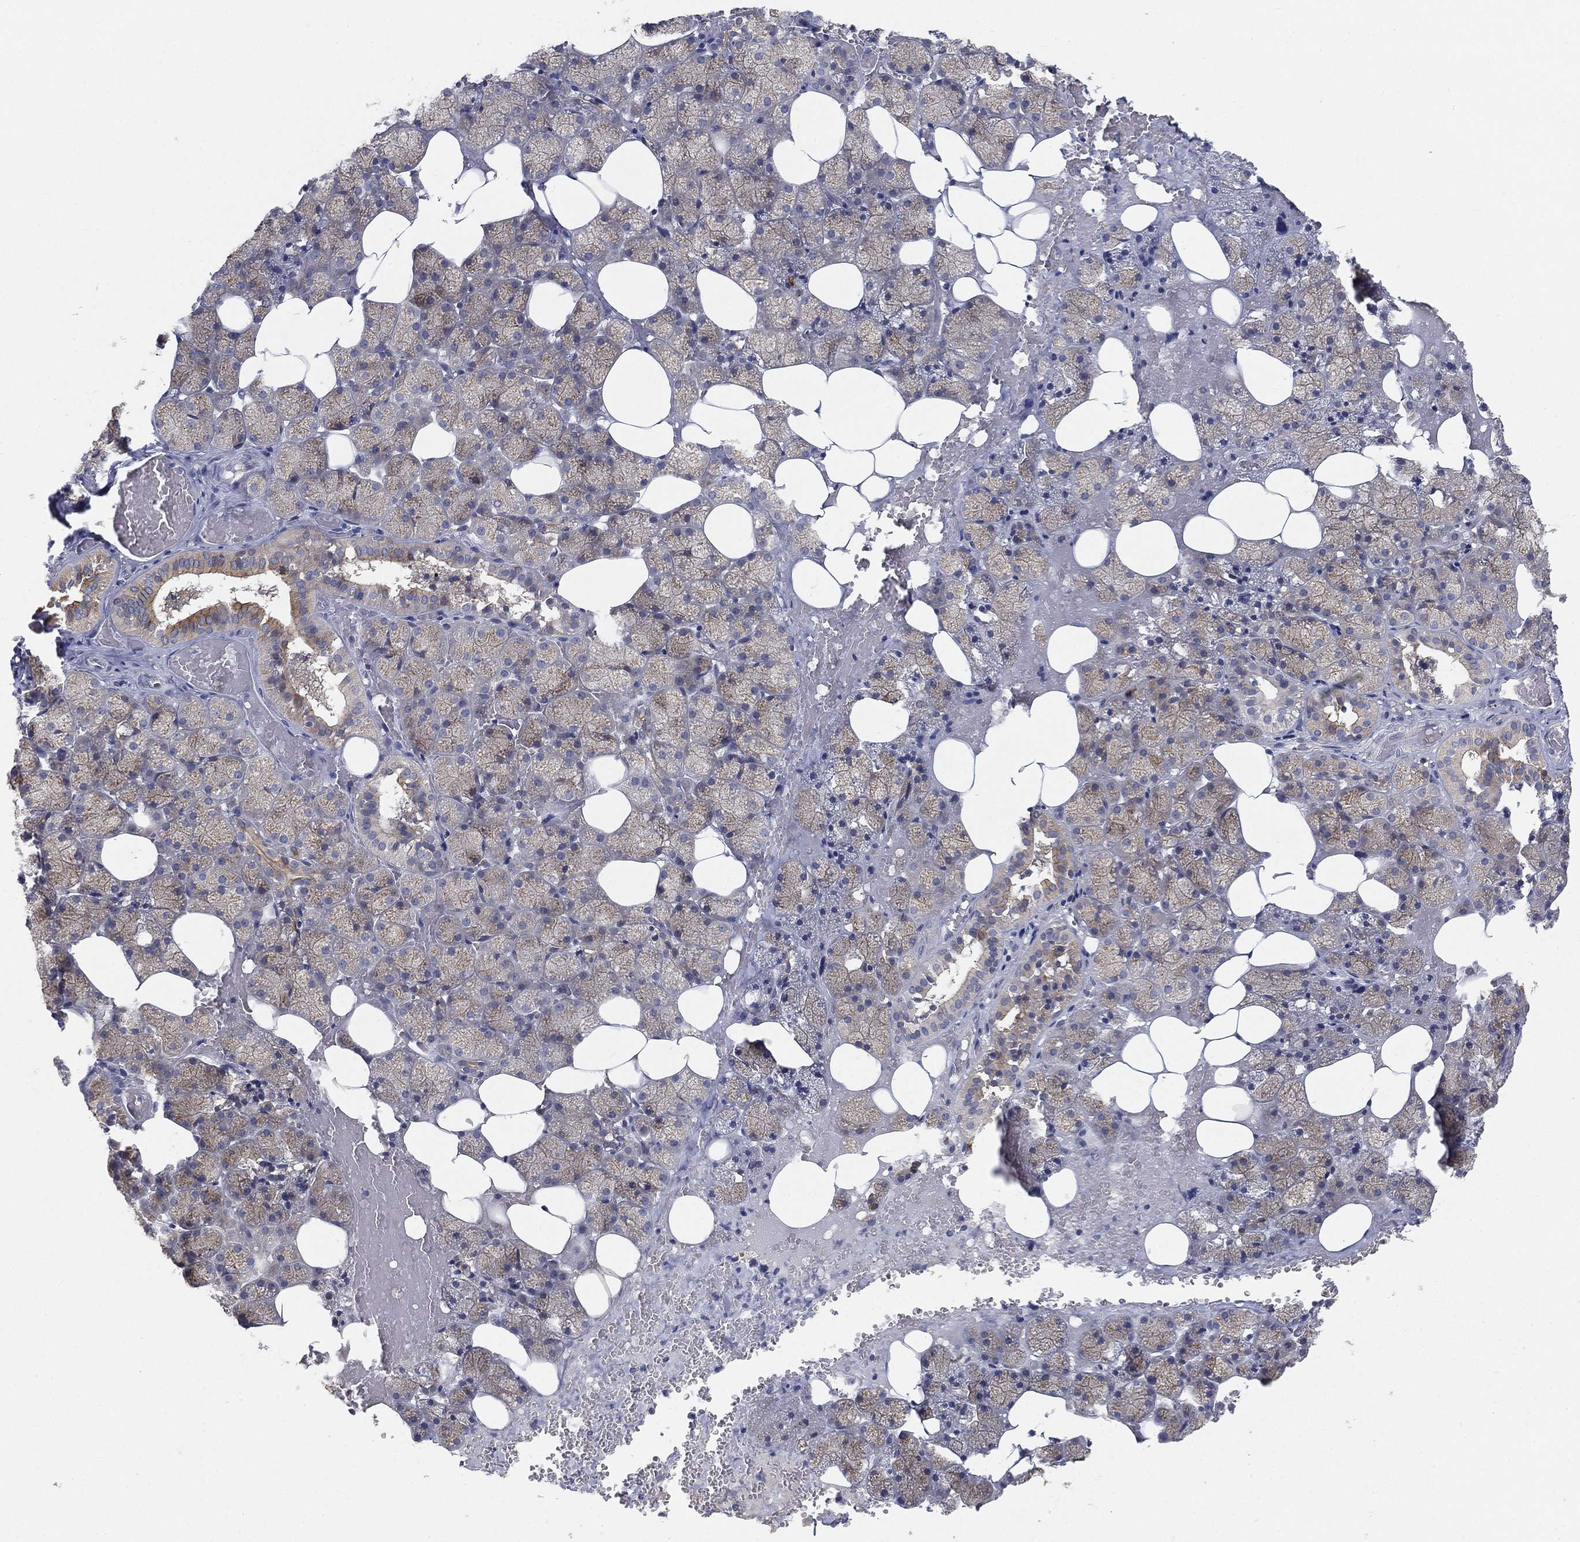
{"staining": {"intensity": "moderate", "quantity": ">75%", "location": "cytoplasmic/membranous"}, "tissue": "salivary gland", "cell_type": "Glandular cells", "image_type": "normal", "snomed": [{"axis": "morphology", "description": "Normal tissue, NOS"}, {"axis": "topography", "description": "Salivary gland"}], "caption": "Protein staining of unremarkable salivary gland reveals moderate cytoplasmic/membranous expression in about >75% of glandular cells.", "gene": "CTSL", "patient": {"sex": "male", "age": 38}}